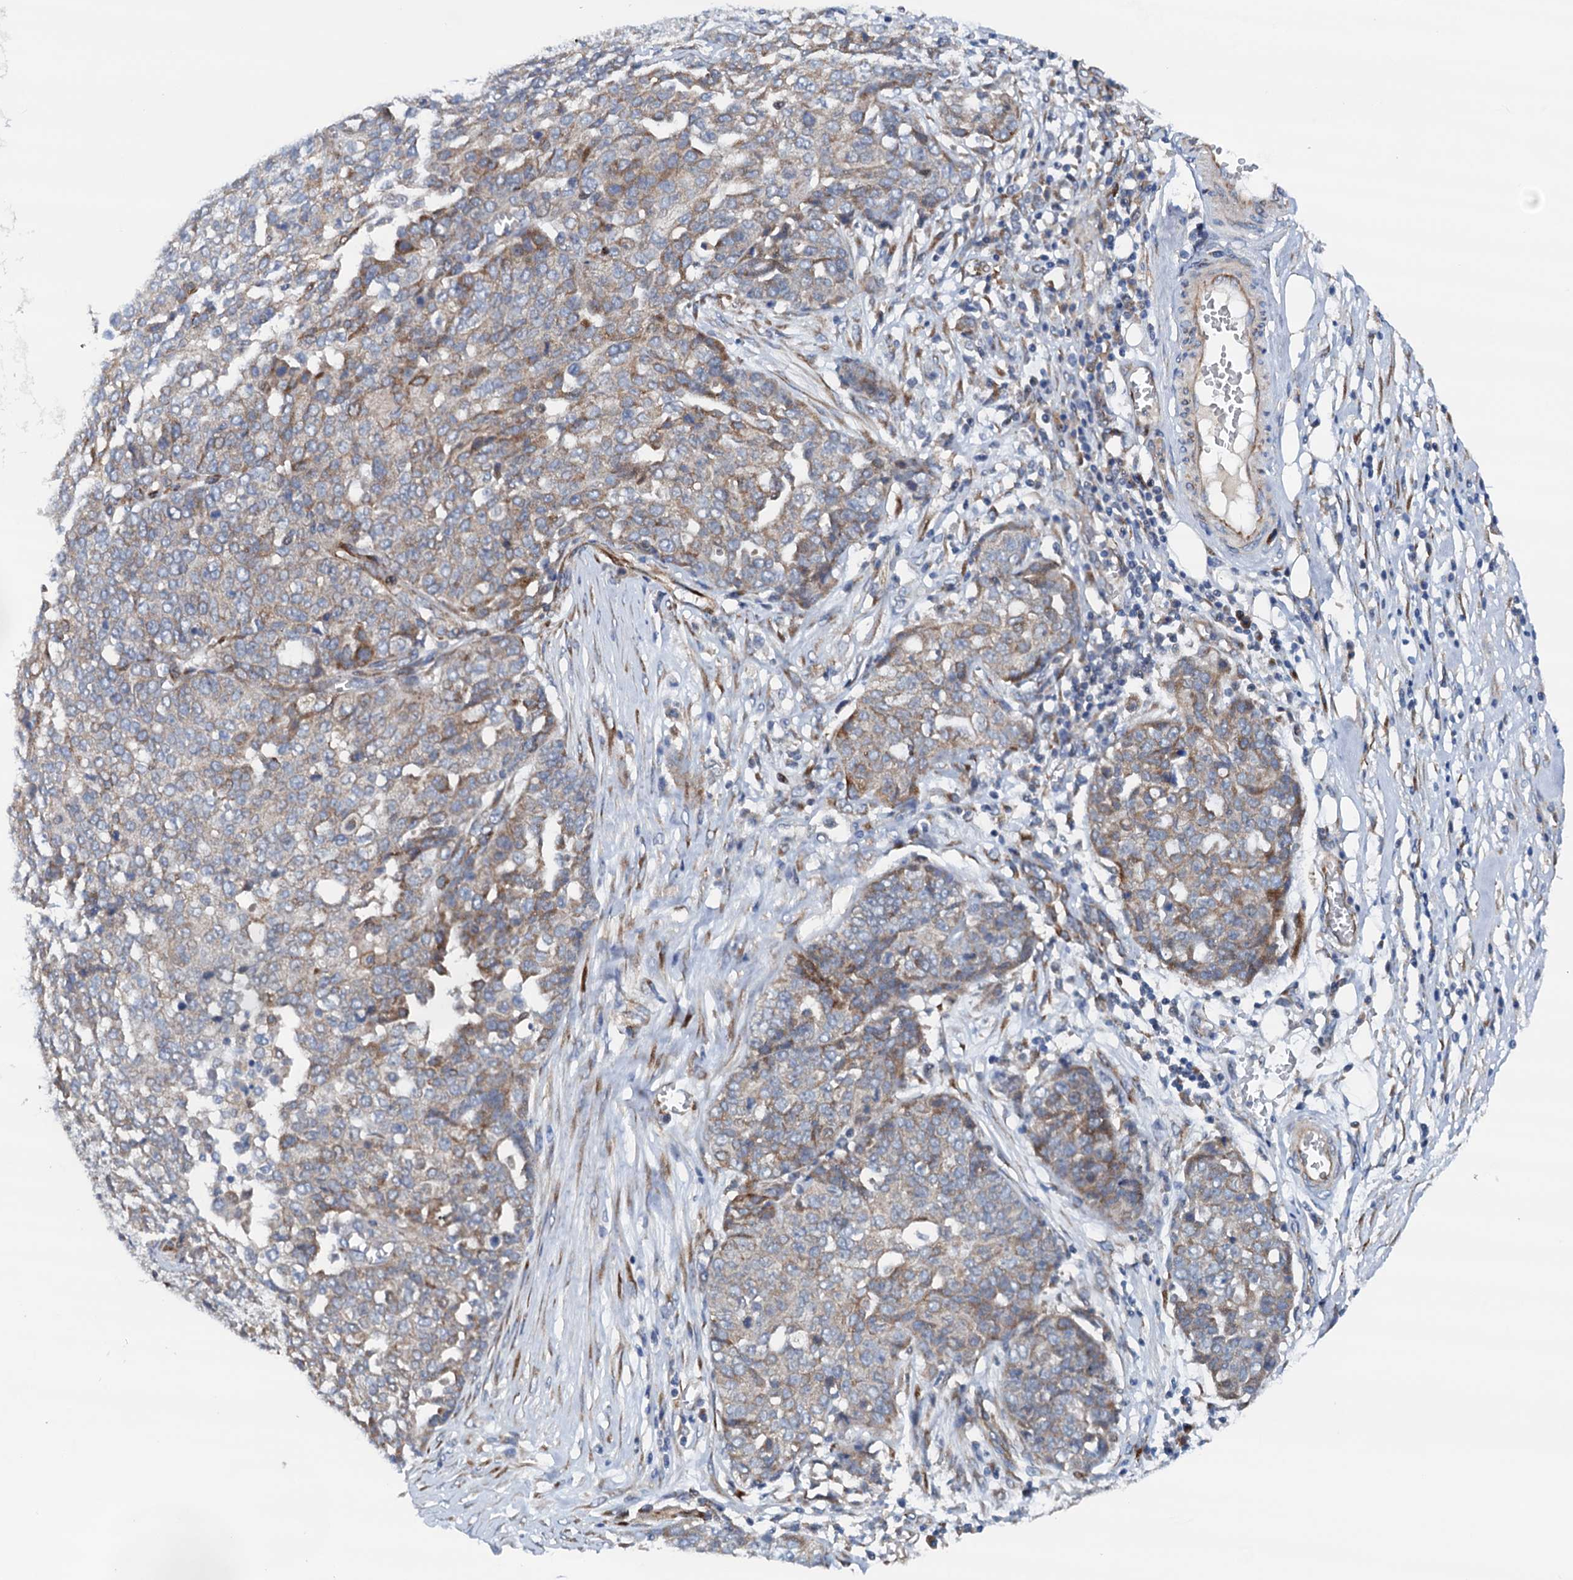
{"staining": {"intensity": "weak", "quantity": ">75%", "location": "cytoplasmic/membranous"}, "tissue": "ovarian cancer", "cell_type": "Tumor cells", "image_type": "cancer", "snomed": [{"axis": "morphology", "description": "Cystadenocarcinoma, serous, NOS"}, {"axis": "topography", "description": "Soft tissue"}, {"axis": "topography", "description": "Ovary"}], "caption": "Brown immunohistochemical staining in ovarian cancer (serous cystadenocarcinoma) exhibits weak cytoplasmic/membranous positivity in approximately >75% of tumor cells. (DAB IHC with brightfield microscopy, high magnification).", "gene": "RASSF9", "patient": {"sex": "female", "age": 57}}